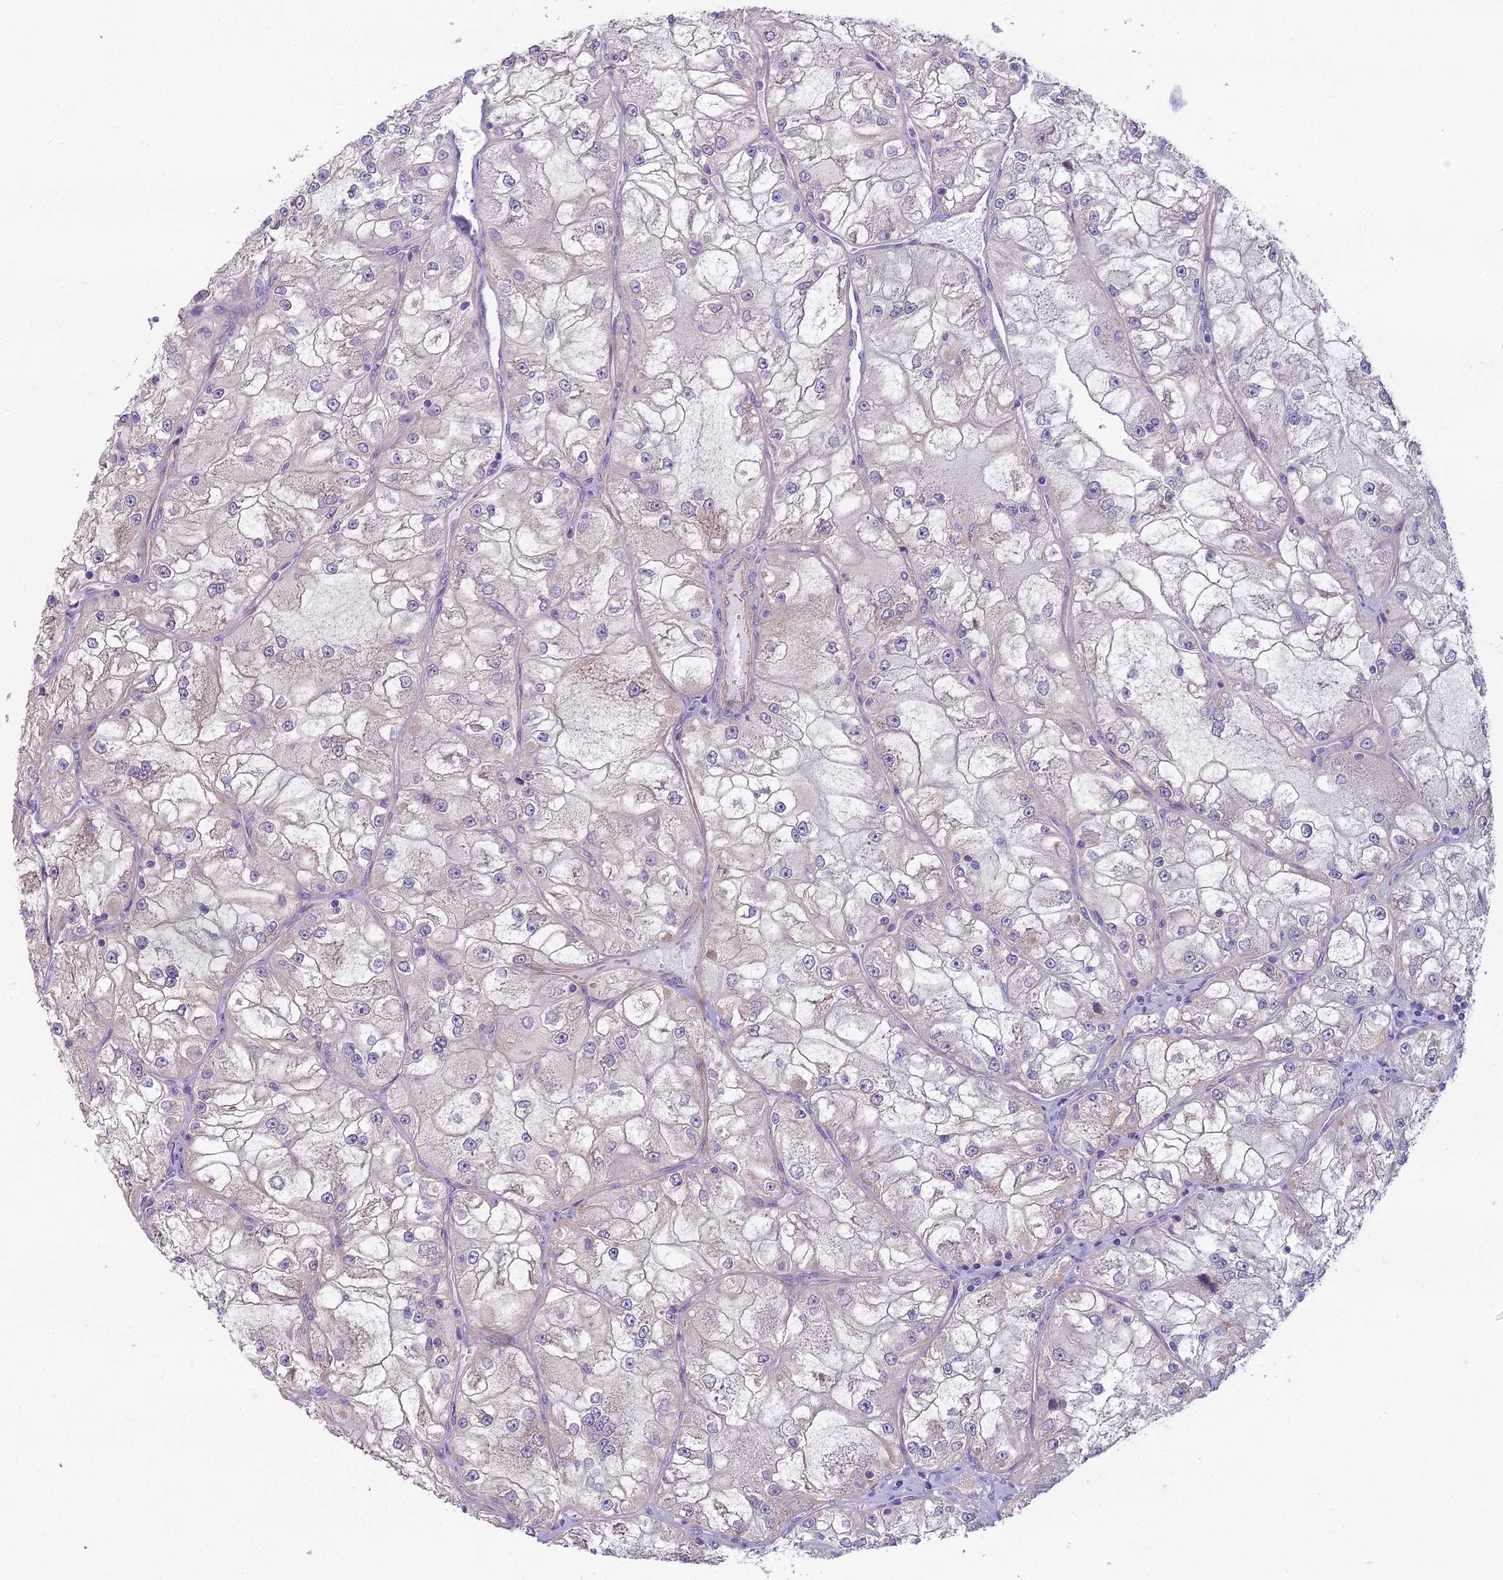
{"staining": {"intensity": "negative", "quantity": "none", "location": "none"}, "tissue": "renal cancer", "cell_type": "Tumor cells", "image_type": "cancer", "snomed": [{"axis": "morphology", "description": "Adenocarcinoma, NOS"}, {"axis": "topography", "description": "Kidney"}], "caption": "DAB immunohistochemical staining of renal adenocarcinoma displays no significant positivity in tumor cells.", "gene": "DUS2", "patient": {"sex": "female", "age": 72}}